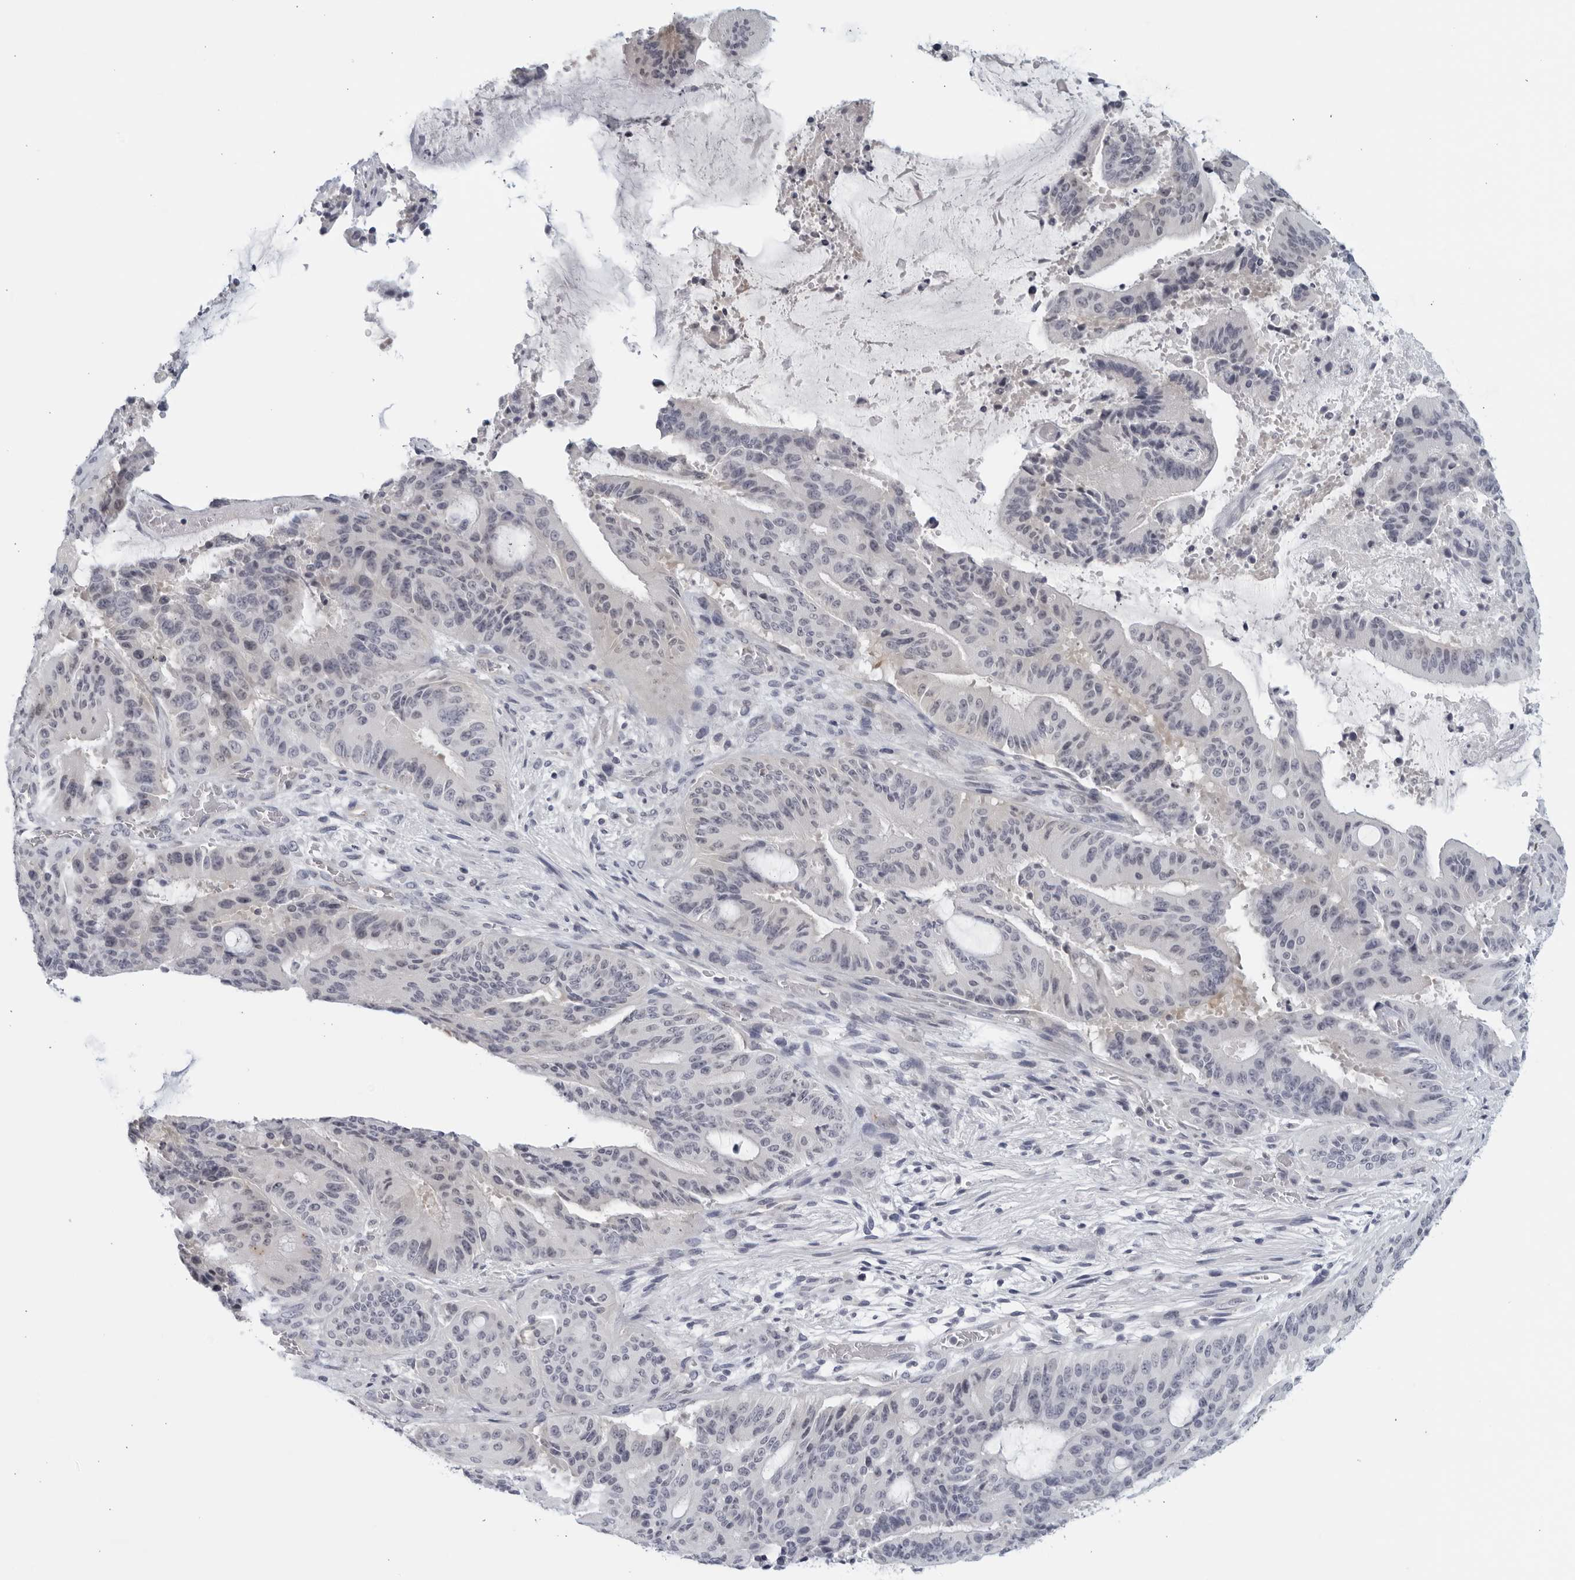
{"staining": {"intensity": "negative", "quantity": "none", "location": "none"}, "tissue": "liver cancer", "cell_type": "Tumor cells", "image_type": "cancer", "snomed": [{"axis": "morphology", "description": "Normal tissue, NOS"}, {"axis": "morphology", "description": "Cholangiocarcinoma"}, {"axis": "topography", "description": "Liver"}, {"axis": "topography", "description": "Peripheral nerve tissue"}], "caption": "Liver cancer (cholangiocarcinoma) stained for a protein using immunohistochemistry (IHC) reveals no expression tumor cells.", "gene": "MATN1", "patient": {"sex": "female", "age": 73}}